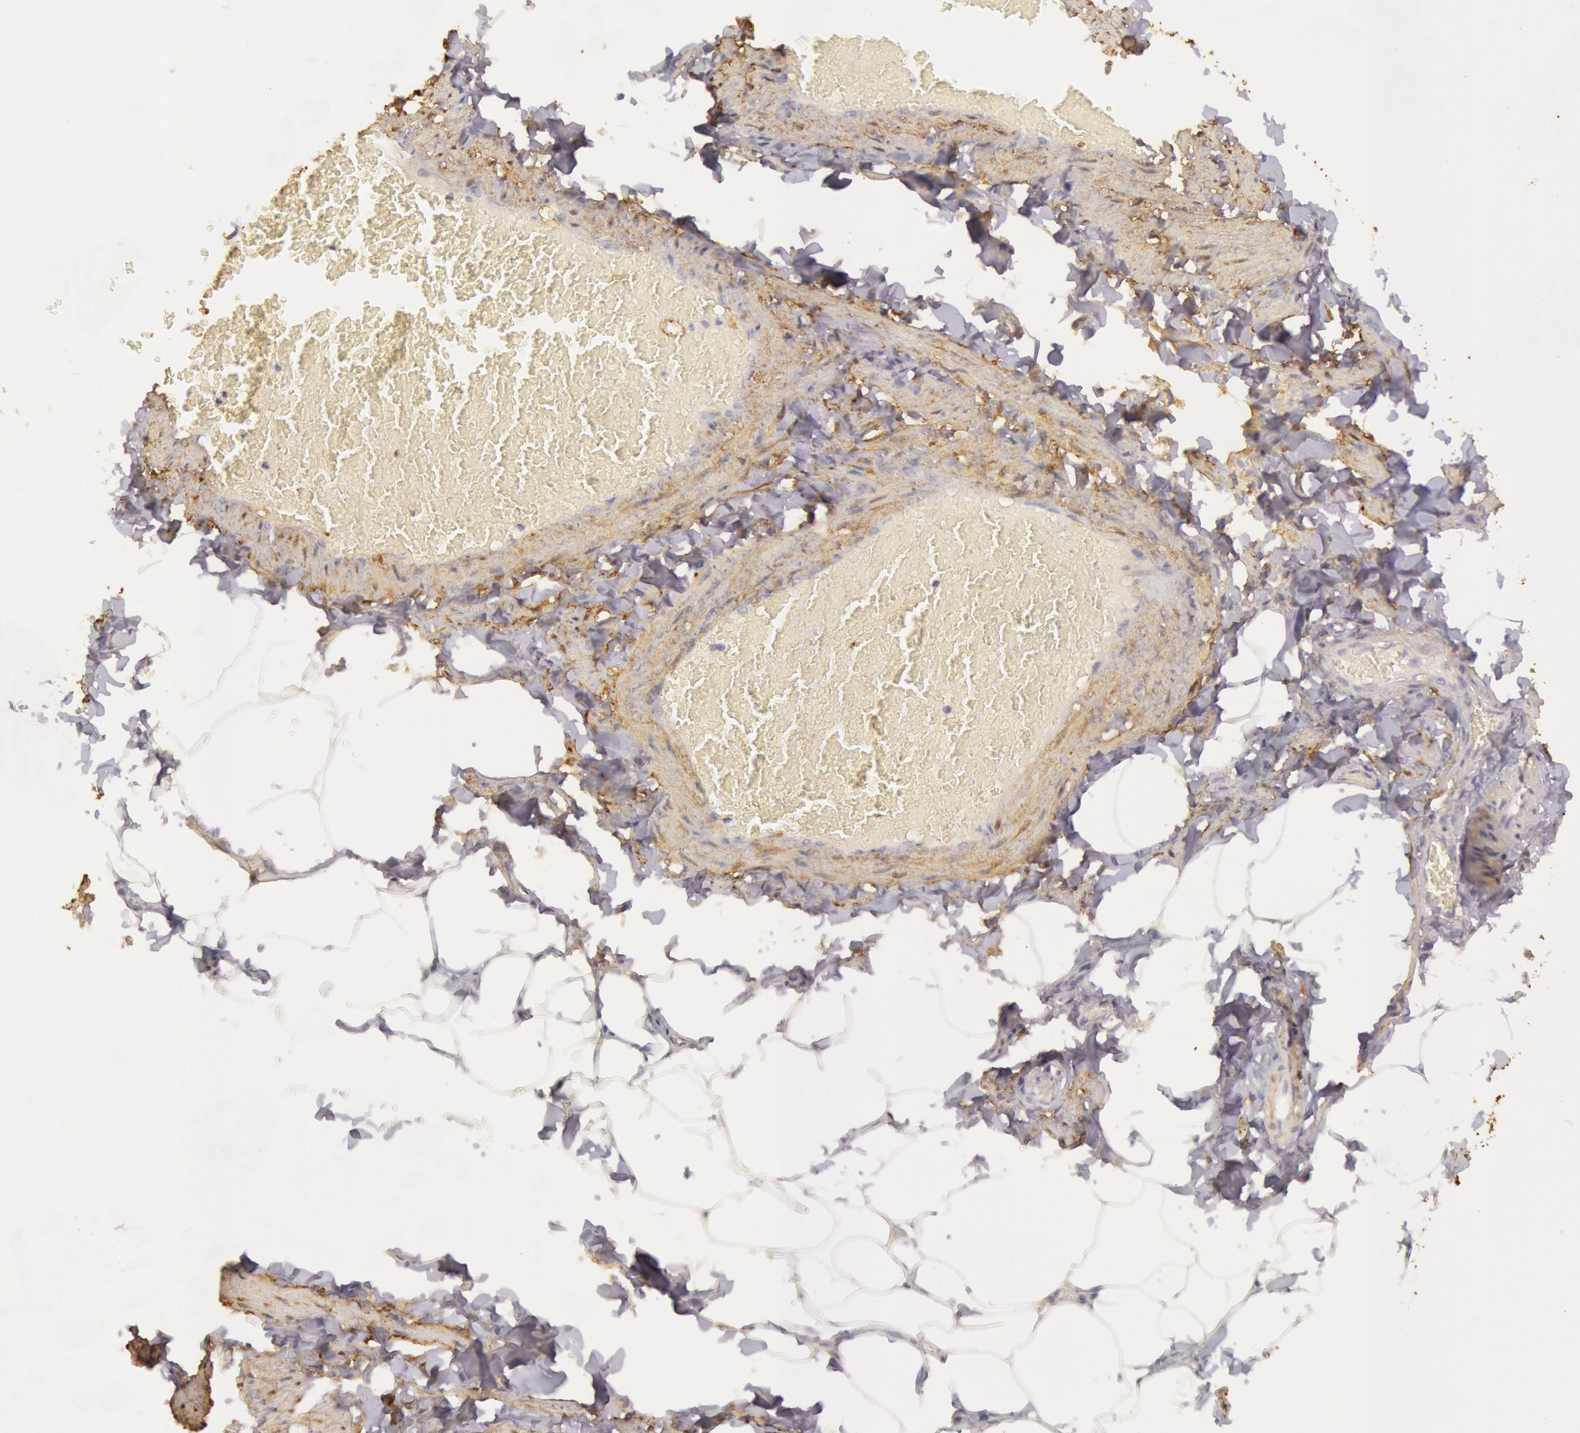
{"staining": {"intensity": "weak", "quantity": ">75%", "location": "cytoplasmic/membranous"}, "tissue": "adipose tissue", "cell_type": "Adipocytes", "image_type": "normal", "snomed": [{"axis": "morphology", "description": "Normal tissue, NOS"}, {"axis": "topography", "description": "Vascular tissue"}], "caption": "The micrograph displays immunohistochemical staining of benign adipose tissue. There is weak cytoplasmic/membranous staining is appreciated in about >75% of adipocytes.", "gene": "CKB", "patient": {"sex": "male", "age": 41}}